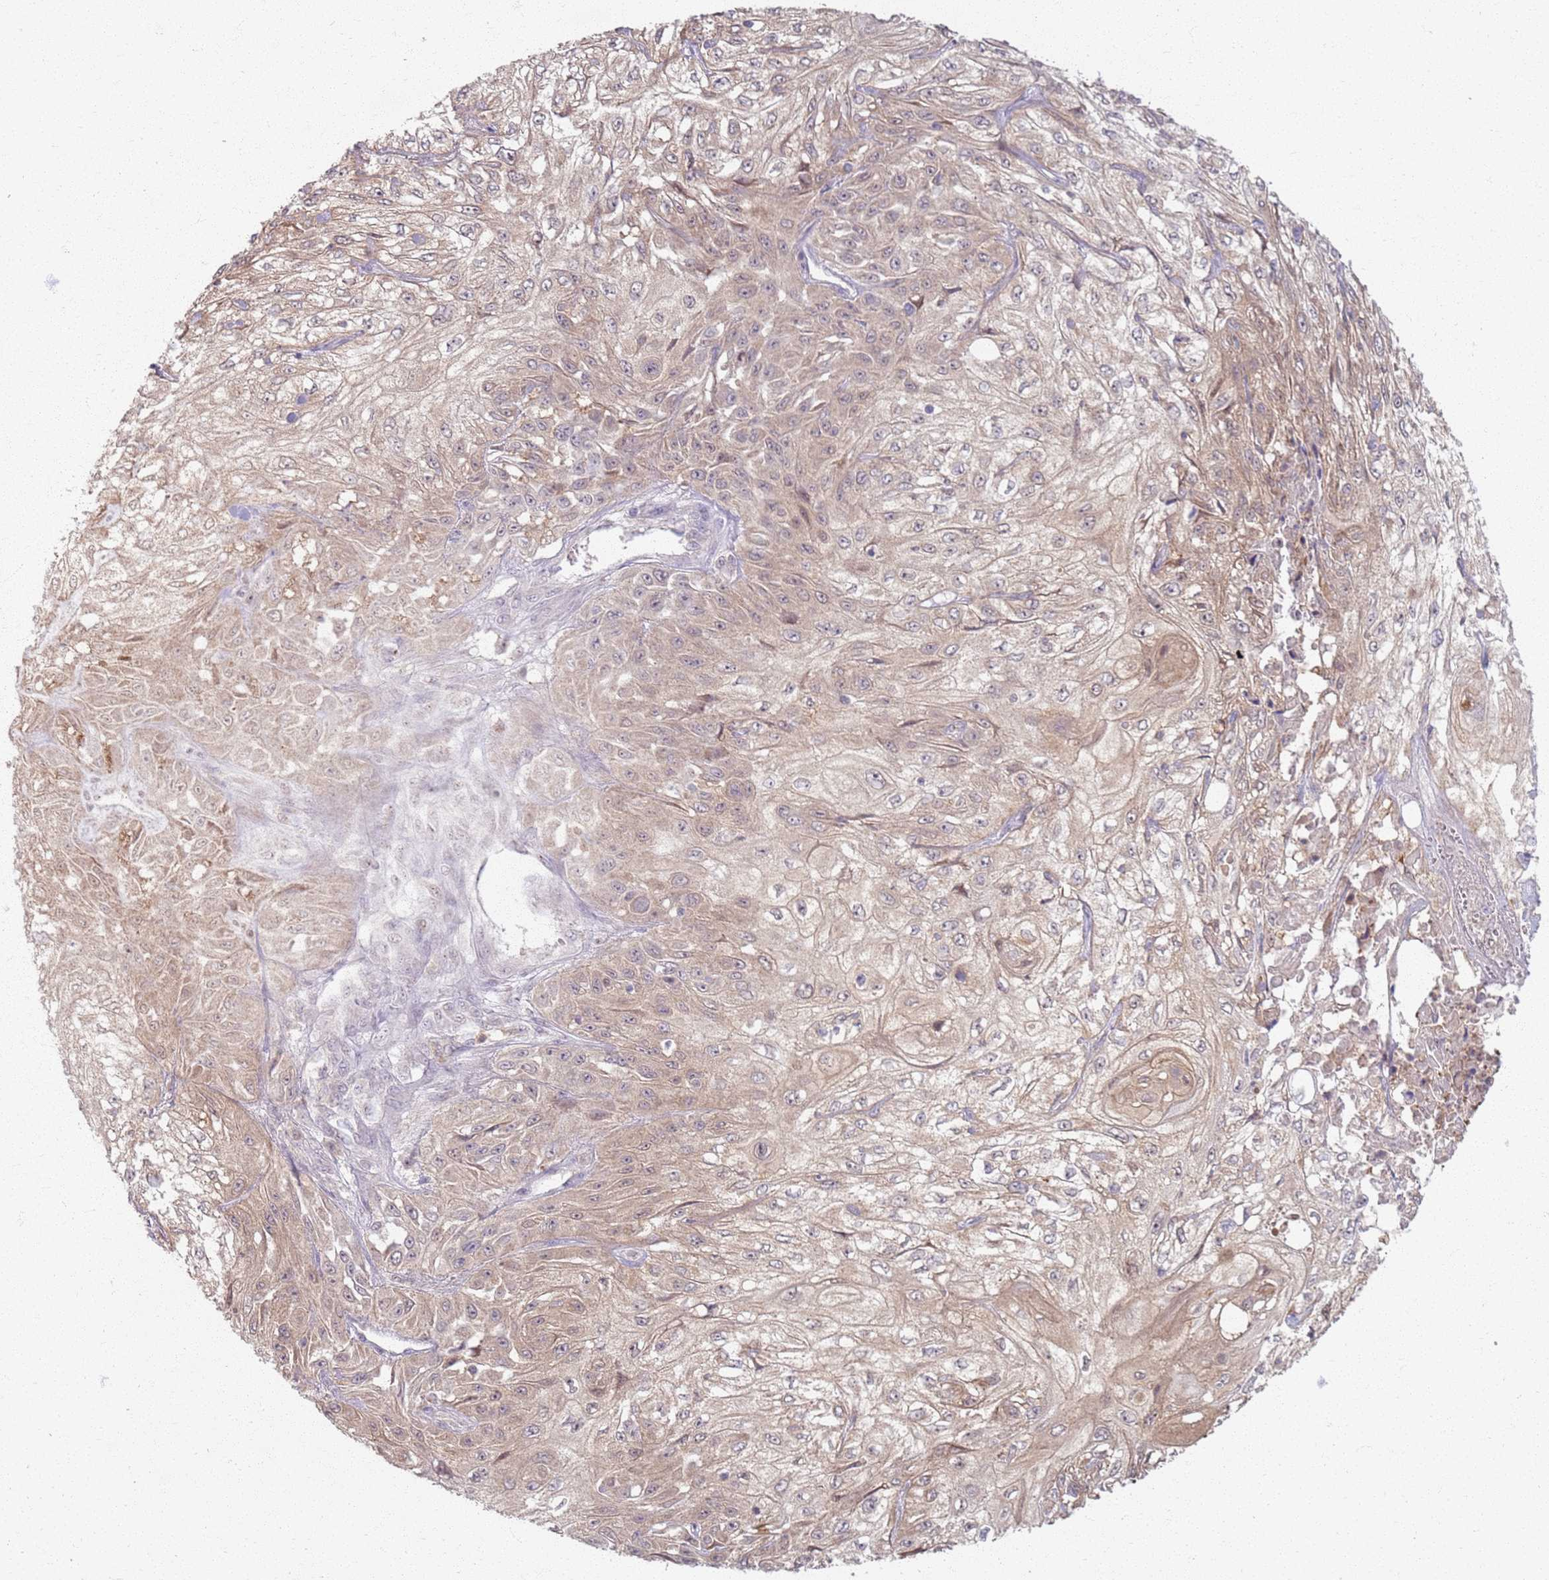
{"staining": {"intensity": "weak", "quantity": "25%-75%", "location": "cytoplasmic/membranous"}, "tissue": "skin cancer", "cell_type": "Tumor cells", "image_type": "cancer", "snomed": [{"axis": "morphology", "description": "Squamous cell carcinoma, NOS"}, {"axis": "morphology", "description": "Squamous cell carcinoma, metastatic, NOS"}, {"axis": "topography", "description": "Skin"}, {"axis": "topography", "description": "Lymph node"}], "caption": "This histopathology image exhibits immunohistochemistry staining of skin squamous cell carcinoma, with low weak cytoplasmic/membranous staining in about 25%-75% of tumor cells.", "gene": "ZDHHC2", "patient": {"sex": "male", "age": 75}}